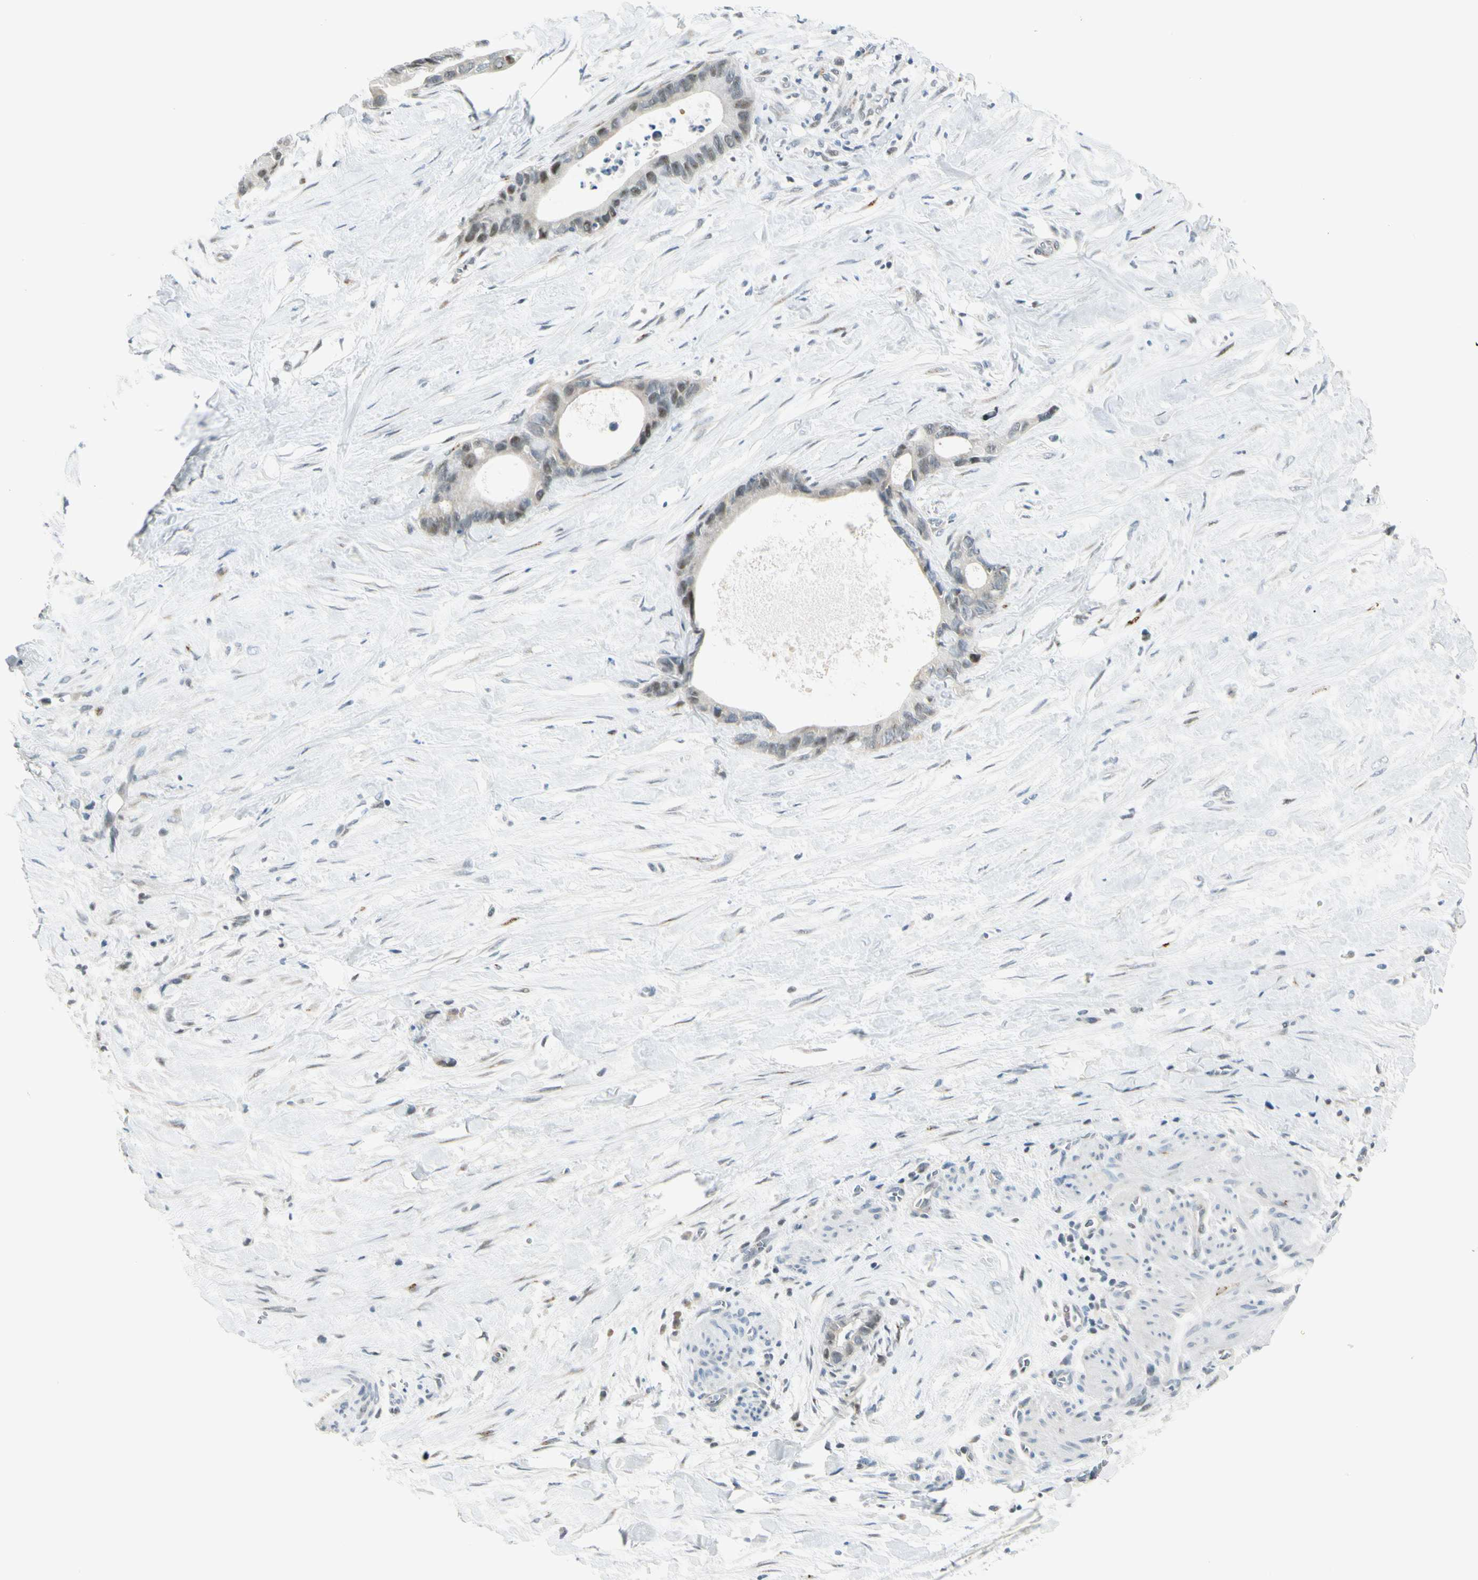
{"staining": {"intensity": "weak", "quantity": "<25%", "location": "nuclear"}, "tissue": "liver cancer", "cell_type": "Tumor cells", "image_type": "cancer", "snomed": [{"axis": "morphology", "description": "Cholangiocarcinoma"}, {"axis": "topography", "description": "Liver"}], "caption": "The image shows no staining of tumor cells in liver cholangiocarcinoma.", "gene": "B4GALNT1", "patient": {"sex": "female", "age": 55}}